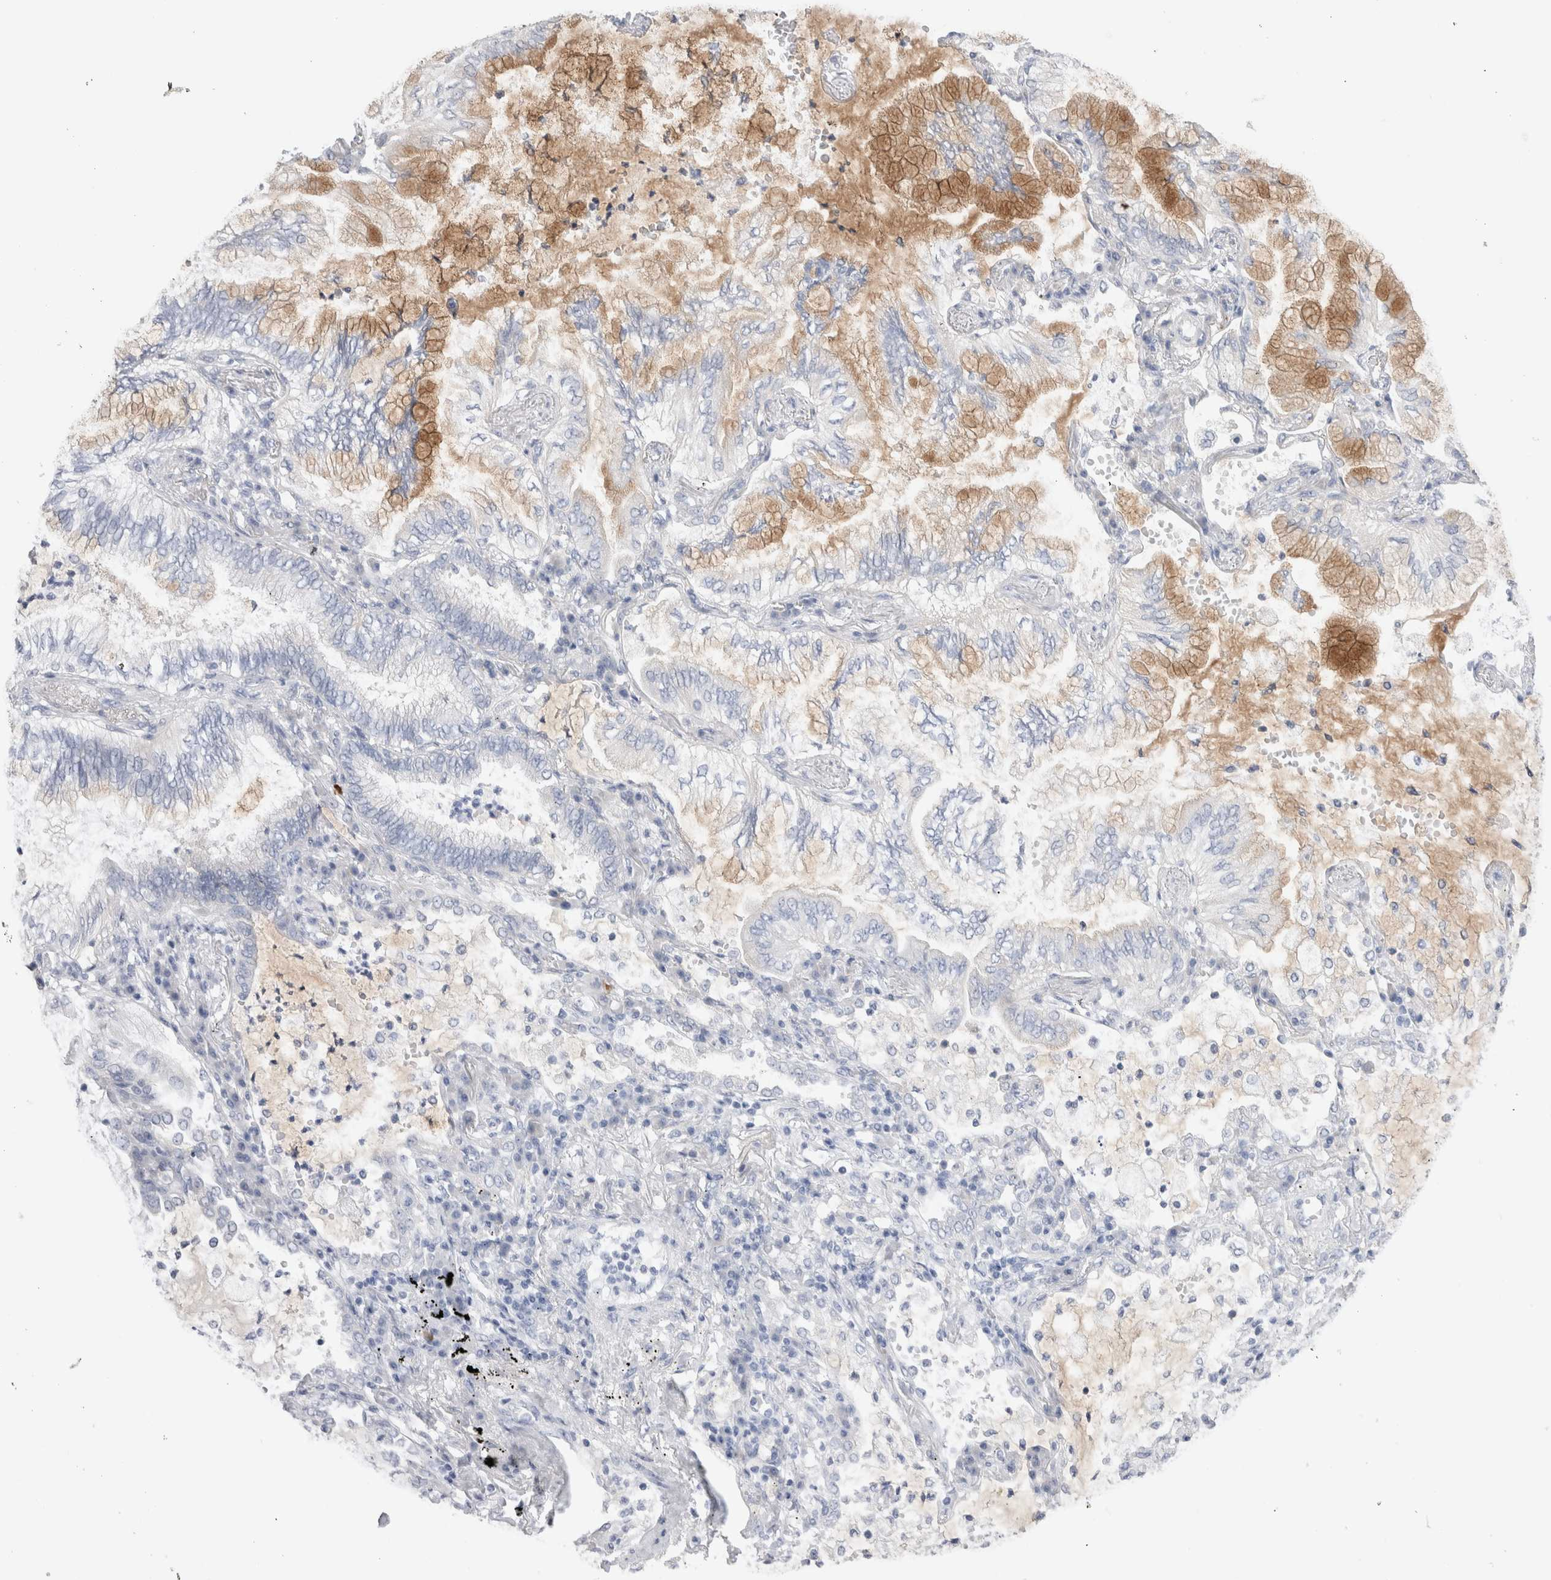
{"staining": {"intensity": "moderate", "quantity": "25%-75%", "location": "cytoplasmic/membranous"}, "tissue": "lung cancer", "cell_type": "Tumor cells", "image_type": "cancer", "snomed": [{"axis": "morphology", "description": "Adenocarcinoma, NOS"}, {"axis": "topography", "description": "Lung"}], "caption": "Immunohistochemical staining of human lung cancer reveals medium levels of moderate cytoplasmic/membranous staining in about 25%-75% of tumor cells. Ihc stains the protein of interest in brown and the nuclei are stained blue.", "gene": "RBM12B", "patient": {"sex": "female", "age": 70}}